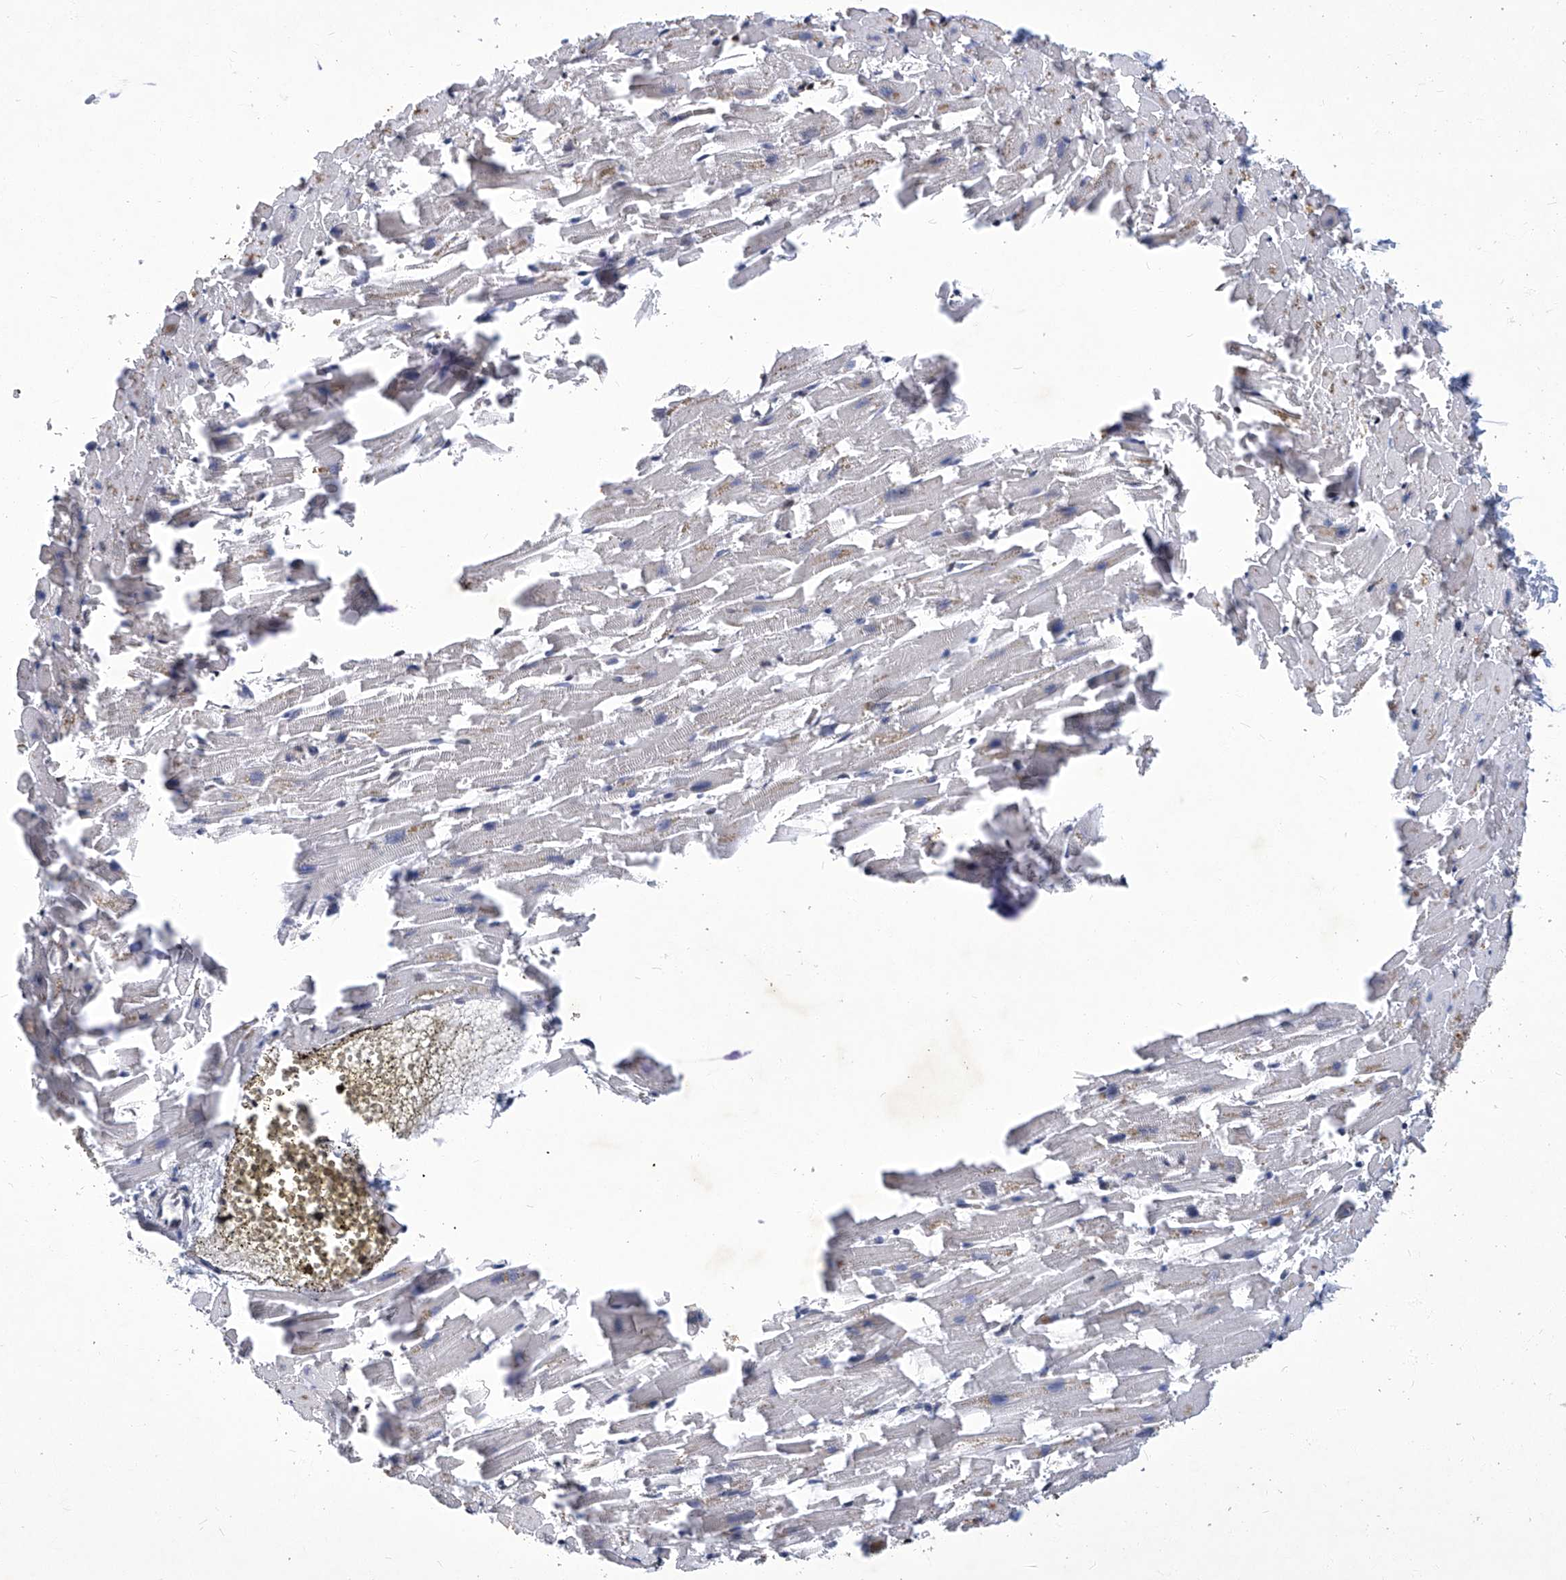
{"staining": {"intensity": "negative", "quantity": "none", "location": "none"}, "tissue": "heart muscle", "cell_type": "Cardiomyocytes", "image_type": "normal", "snomed": [{"axis": "morphology", "description": "Normal tissue, NOS"}, {"axis": "topography", "description": "Heart"}], "caption": "Cardiomyocytes show no significant staining in unremarkable heart muscle.", "gene": "HBP1", "patient": {"sex": "female", "age": 64}}